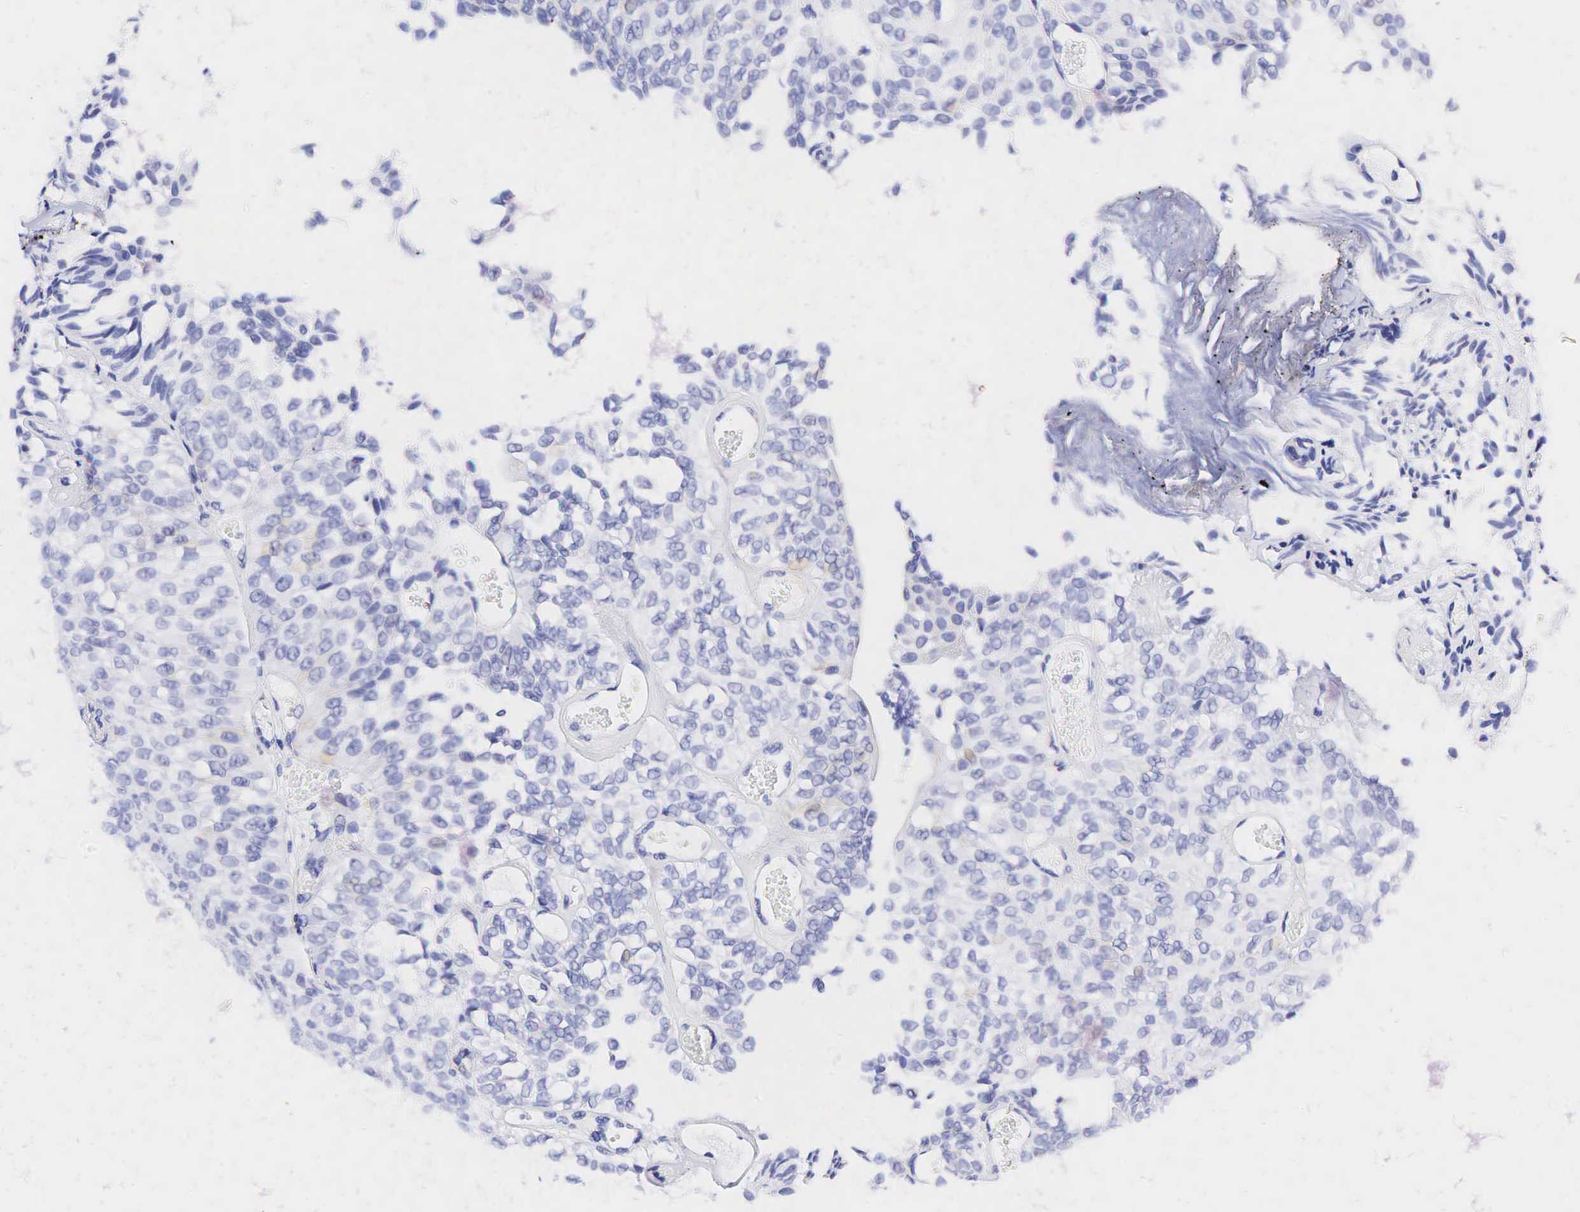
{"staining": {"intensity": "negative", "quantity": "none", "location": "none"}, "tissue": "urothelial cancer", "cell_type": "Tumor cells", "image_type": "cancer", "snomed": [{"axis": "morphology", "description": "Urothelial carcinoma, Low grade"}, {"axis": "topography", "description": "Urinary bladder"}], "caption": "This is an immunohistochemistry histopathology image of urothelial cancer. There is no positivity in tumor cells.", "gene": "CALD1", "patient": {"sex": "male", "age": 76}}